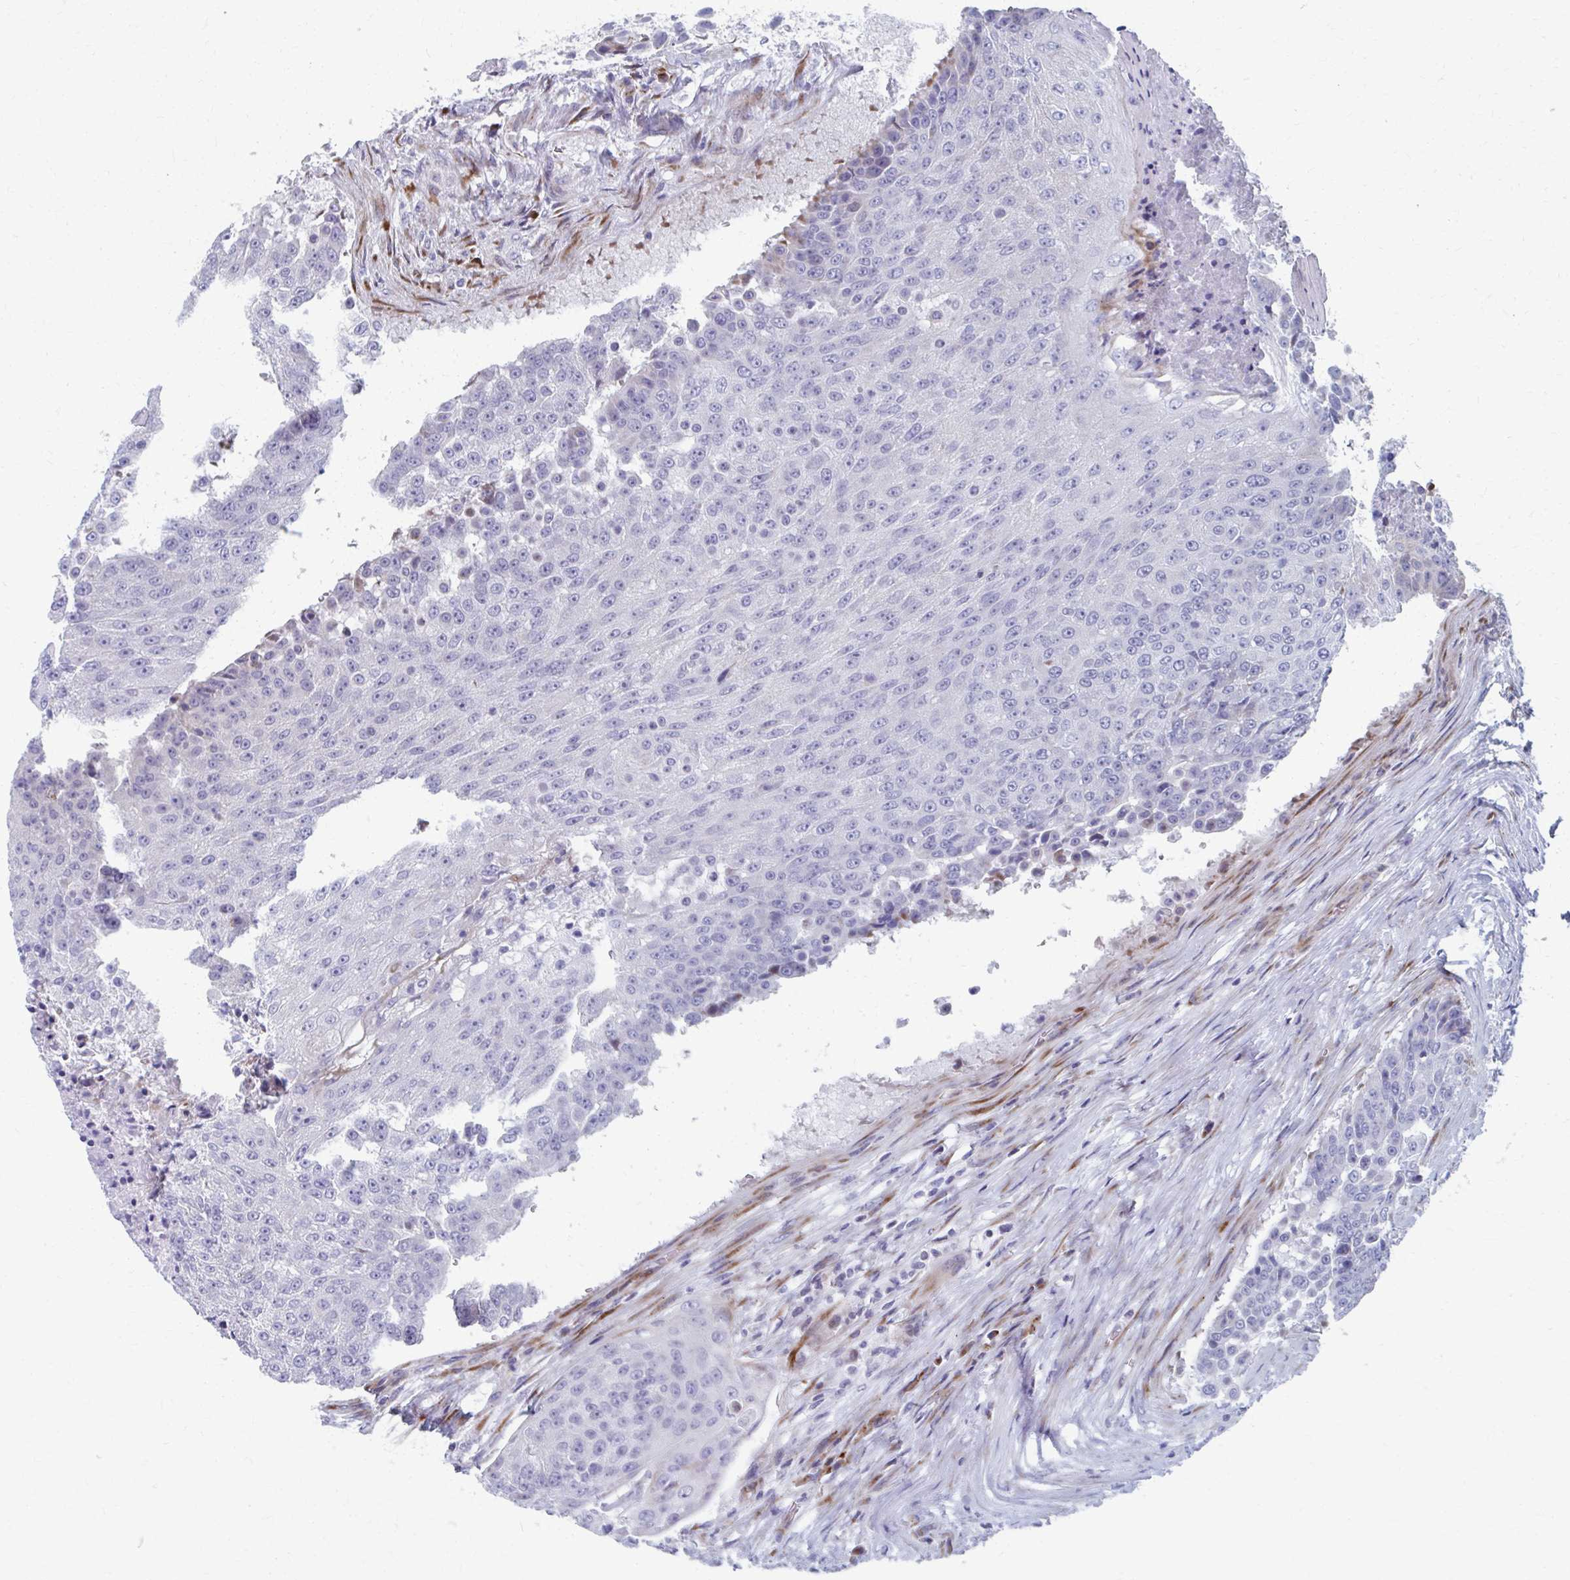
{"staining": {"intensity": "negative", "quantity": "none", "location": "none"}, "tissue": "urothelial cancer", "cell_type": "Tumor cells", "image_type": "cancer", "snomed": [{"axis": "morphology", "description": "Urothelial carcinoma, High grade"}, {"axis": "topography", "description": "Urinary bladder"}], "caption": "This is an IHC histopathology image of human high-grade urothelial carcinoma. There is no positivity in tumor cells.", "gene": "OLFM2", "patient": {"sex": "female", "age": 63}}